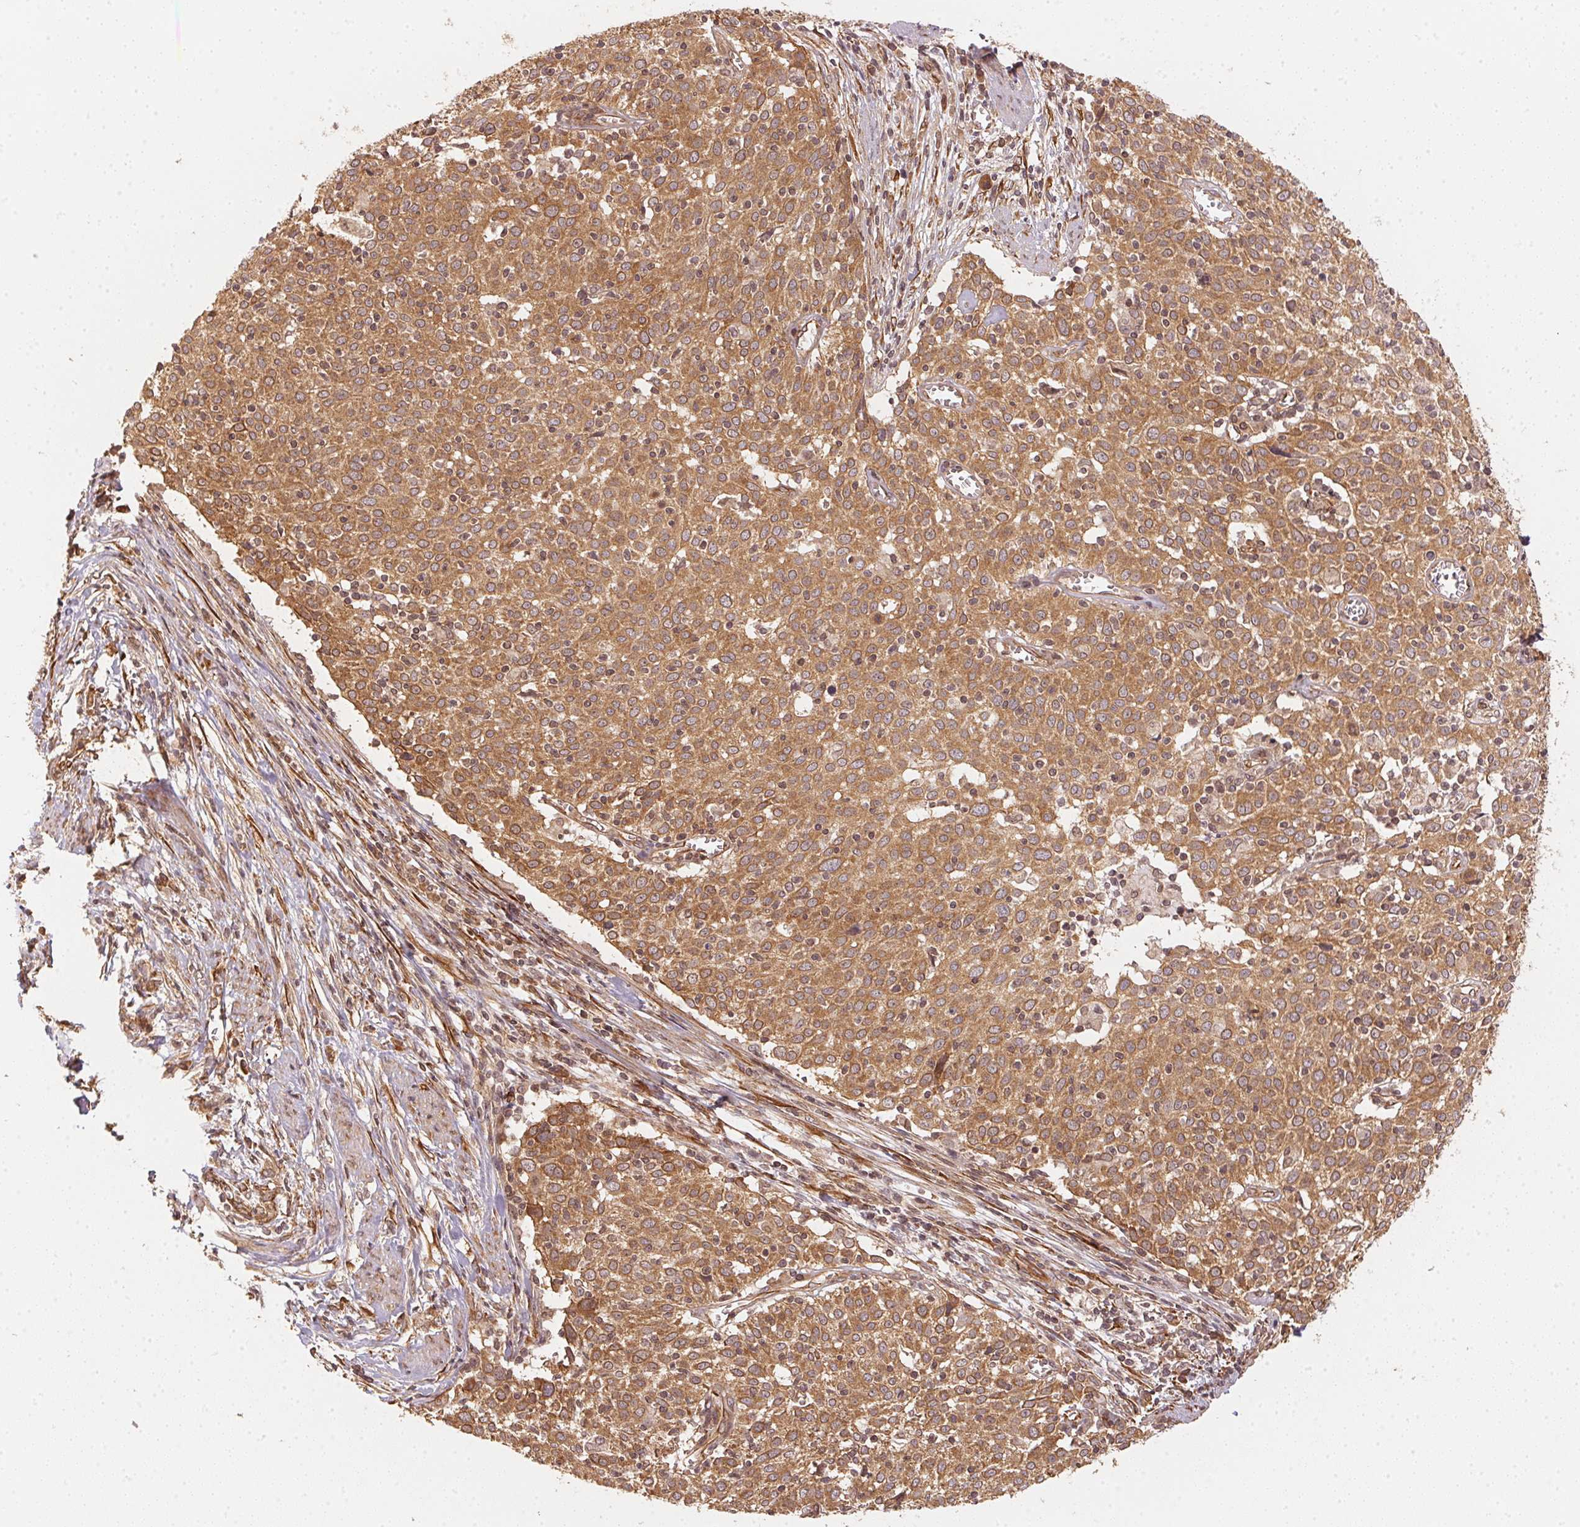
{"staining": {"intensity": "moderate", "quantity": ">75%", "location": "cytoplasmic/membranous"}, "tissue": "cervical cancer", "cell_type": "Tumor cells", "image_type": "cancer", "snomed": [{"axis": "morphology", "description": "Squamous cell carcinoma, NOS"}, {"axis": "topography", "description": "Cervix"}], "caption": "Protein expression analysis of cervical cancer shows moderate cytoplasmic/membranous positivity in about >75% of tumor cells. (Brightfield microscopy of DAB IHC at high magnification).", "gene": "STRN4", "patient": {"sex": "female", "age": 39}}